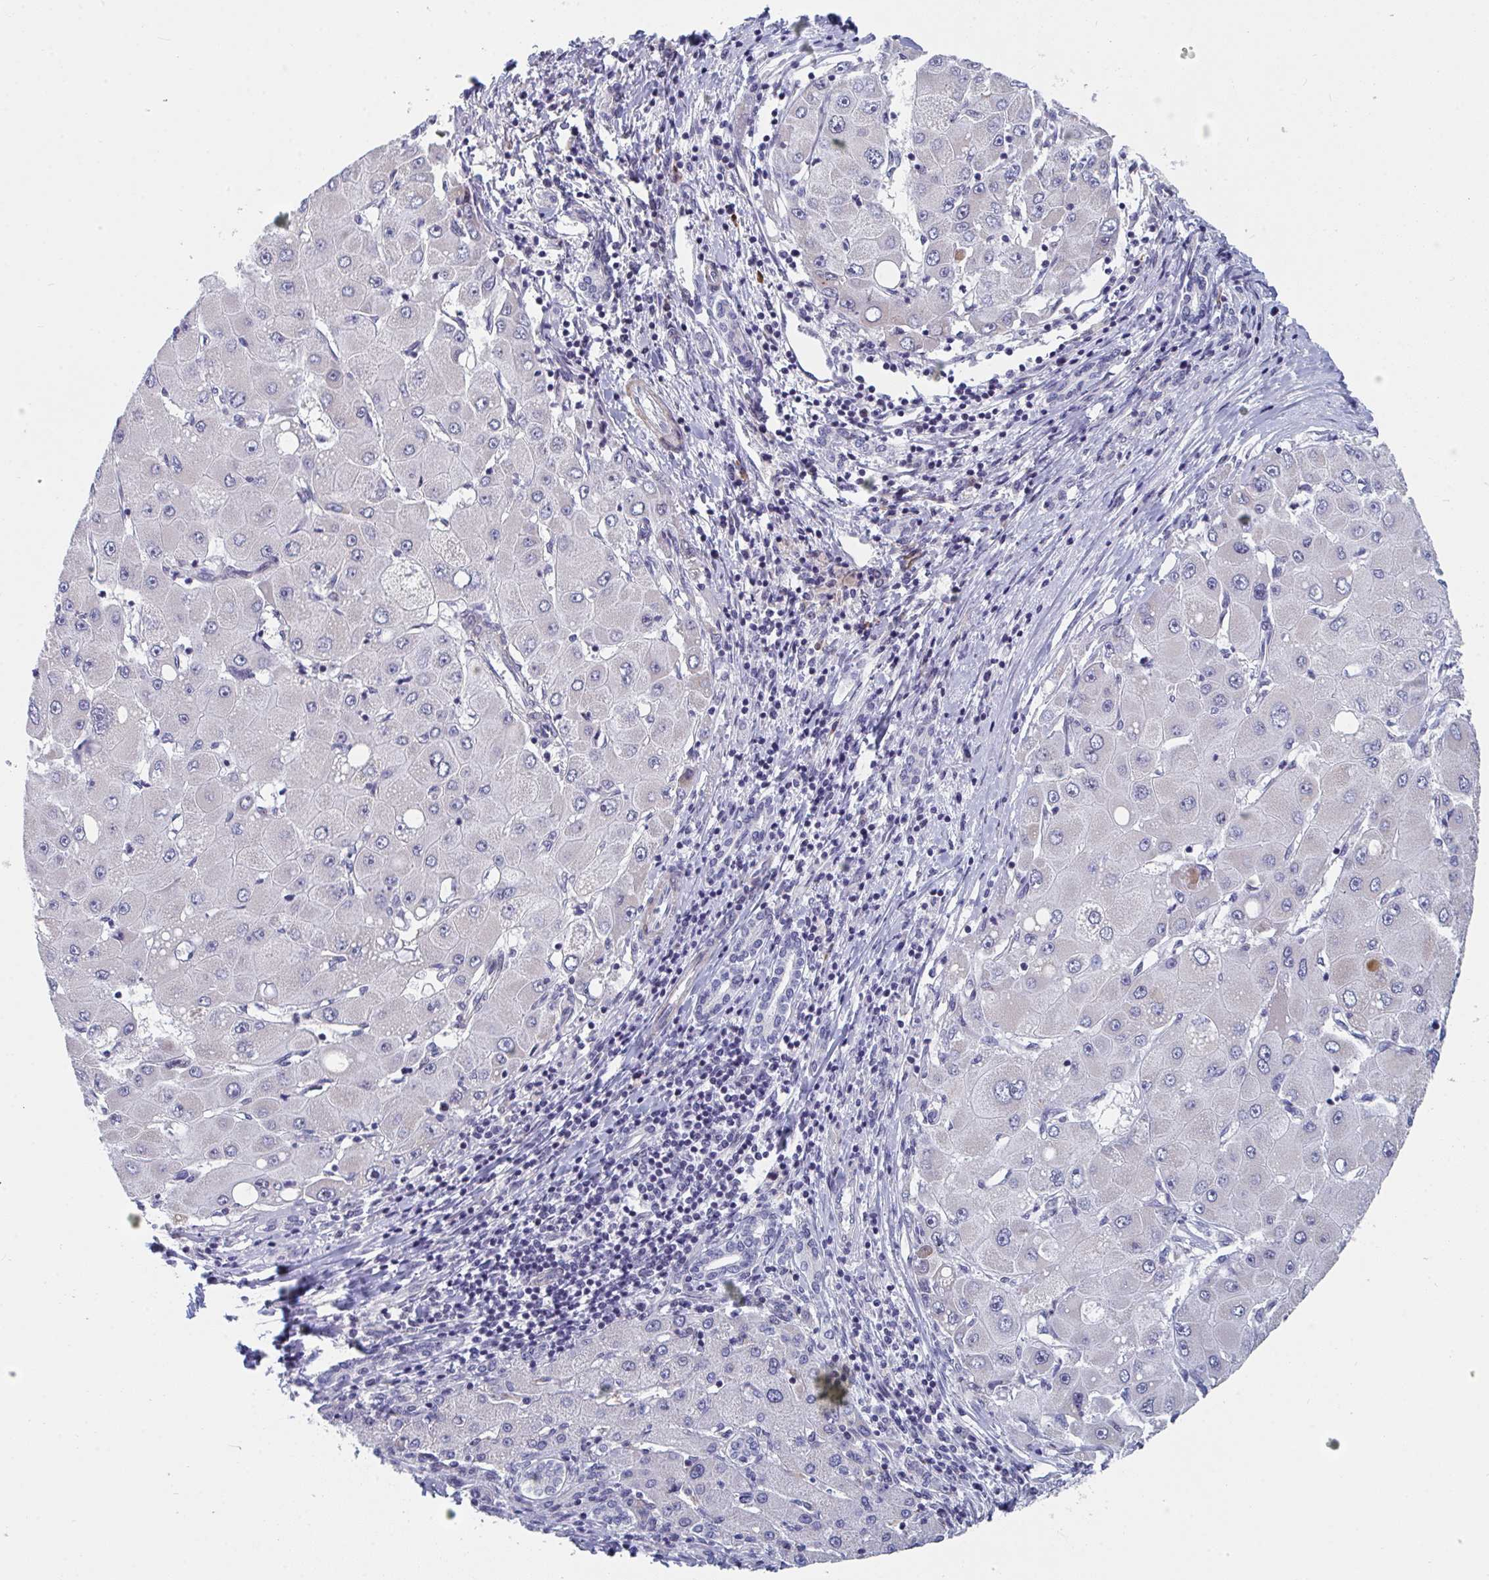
{"staining": {"intensity": "negative", "quantity": "none", "location": "none"}, "tissue": "liver cancer", "cell_type": "Tumor cells", "image_type": "cancer", "snomed": [{"axis": "morphology", "description": "Carcinoma, Hepatocellular, NOS"}, {"axis": "topography", "description": "Liver"}], "caption": "The immunohistochemistry photomicrograph has no significant positivity in tumor cells of liver hepatocellular carcinoma tissue. The staining is performed using DAB (3,3'-diaminobenzidine) brown chromogen with nuclei counter-stained in using hematoxylin.", "gene": "CENPT", "patient": {"sex": "male", "age": 40}}